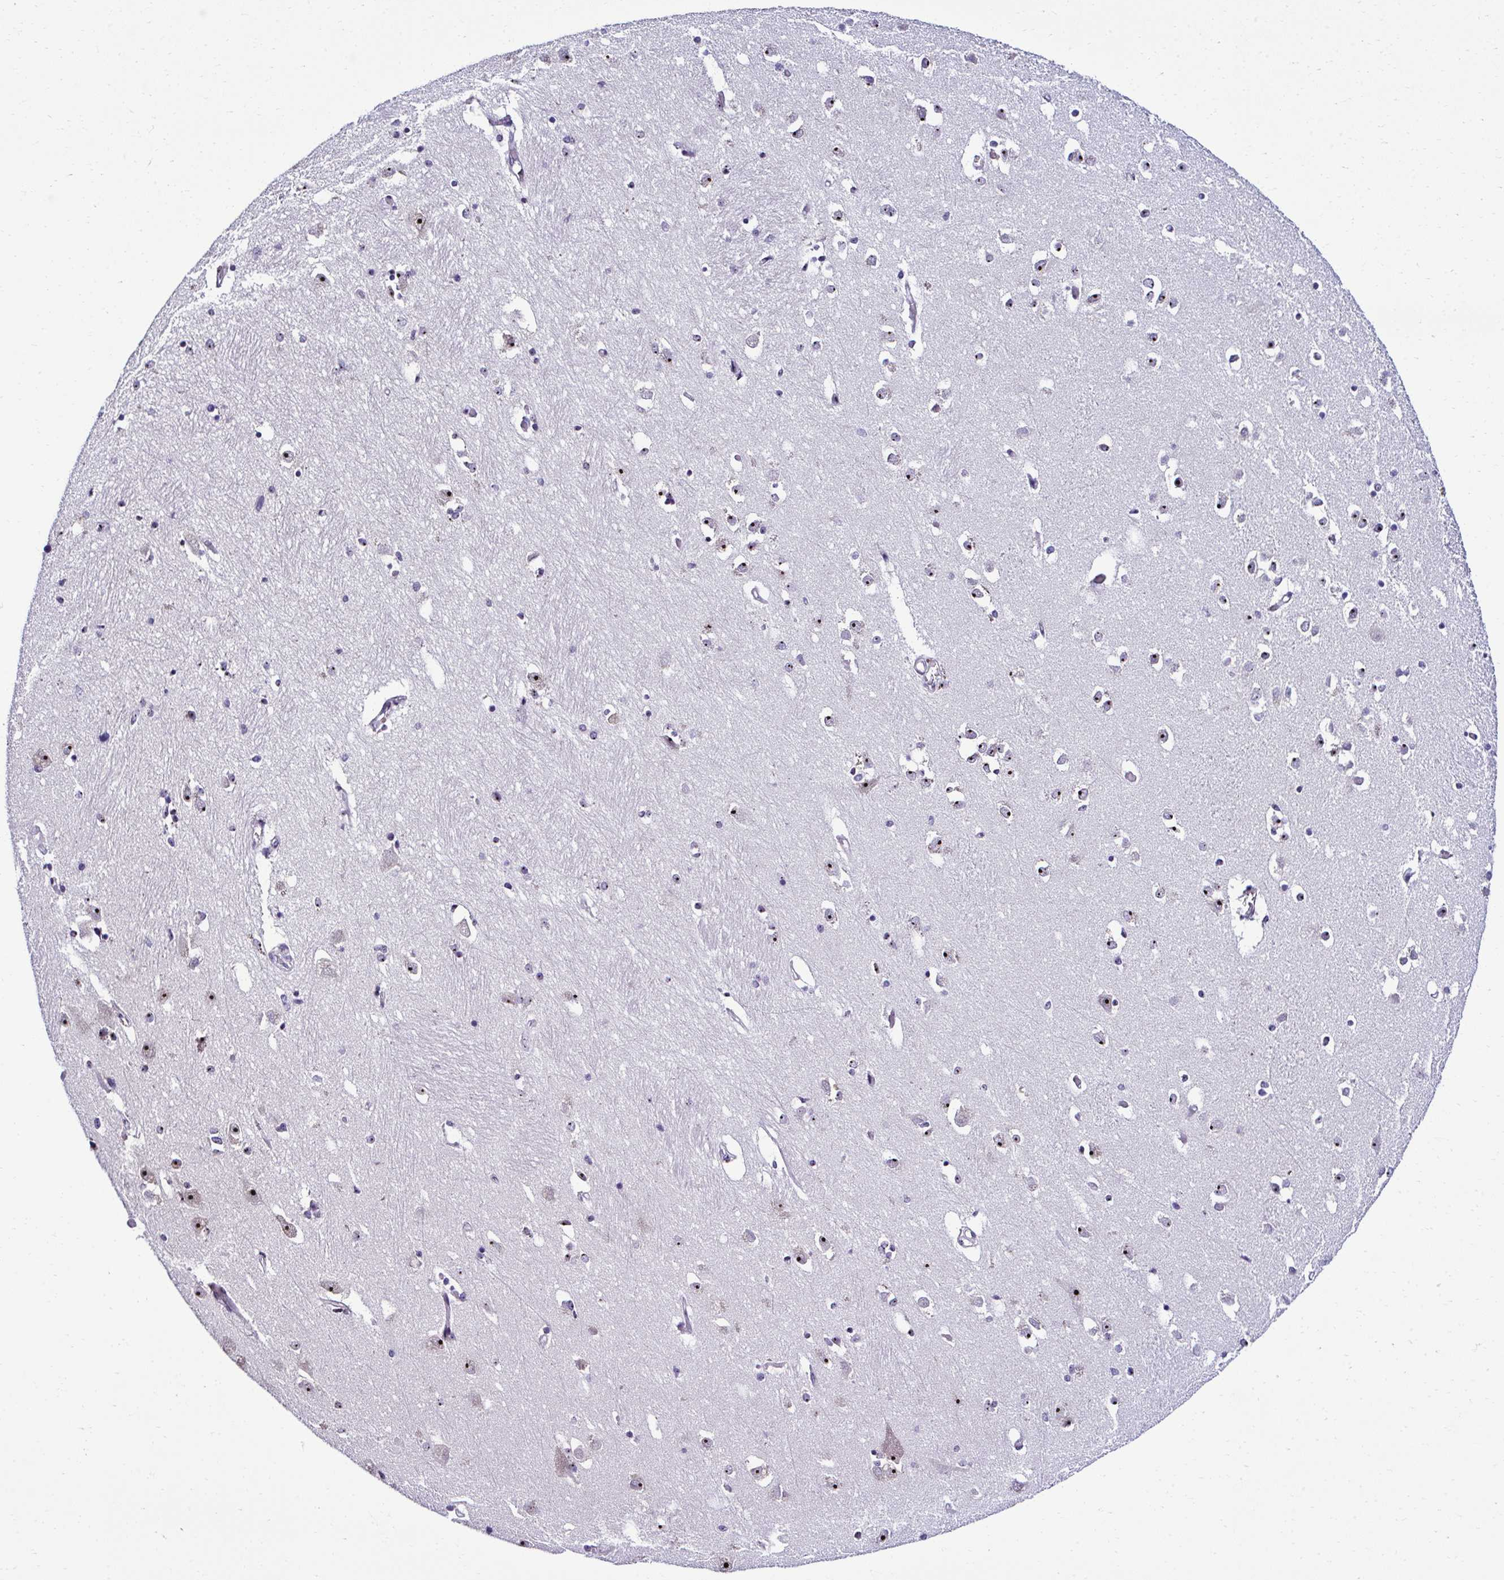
{"staining": {"intensity": "negative", "quantity": "none", "location": "none"}, "tissue": "caudate", "cell_type": "Glial cells", "image_type": "normal", "snomed": [{"axis": "morphology", "description": "Normal tissue, NOS"}, {"axis": "topography", "description": "Lateral ventricle wall"}, {"axis": "topography", "description": "Hippocampus"}], "caption": "Immunohistochemistry histopathology image of benign human caudate stained for a protein (brown), which displays no expression in glial cells. (DAB (3,3'-diaminobenzidine) IHC visualized using brightfield microscopy, high magnification).", "gene": "CEP72", "patient": {"sex": "female", "age": 63}}